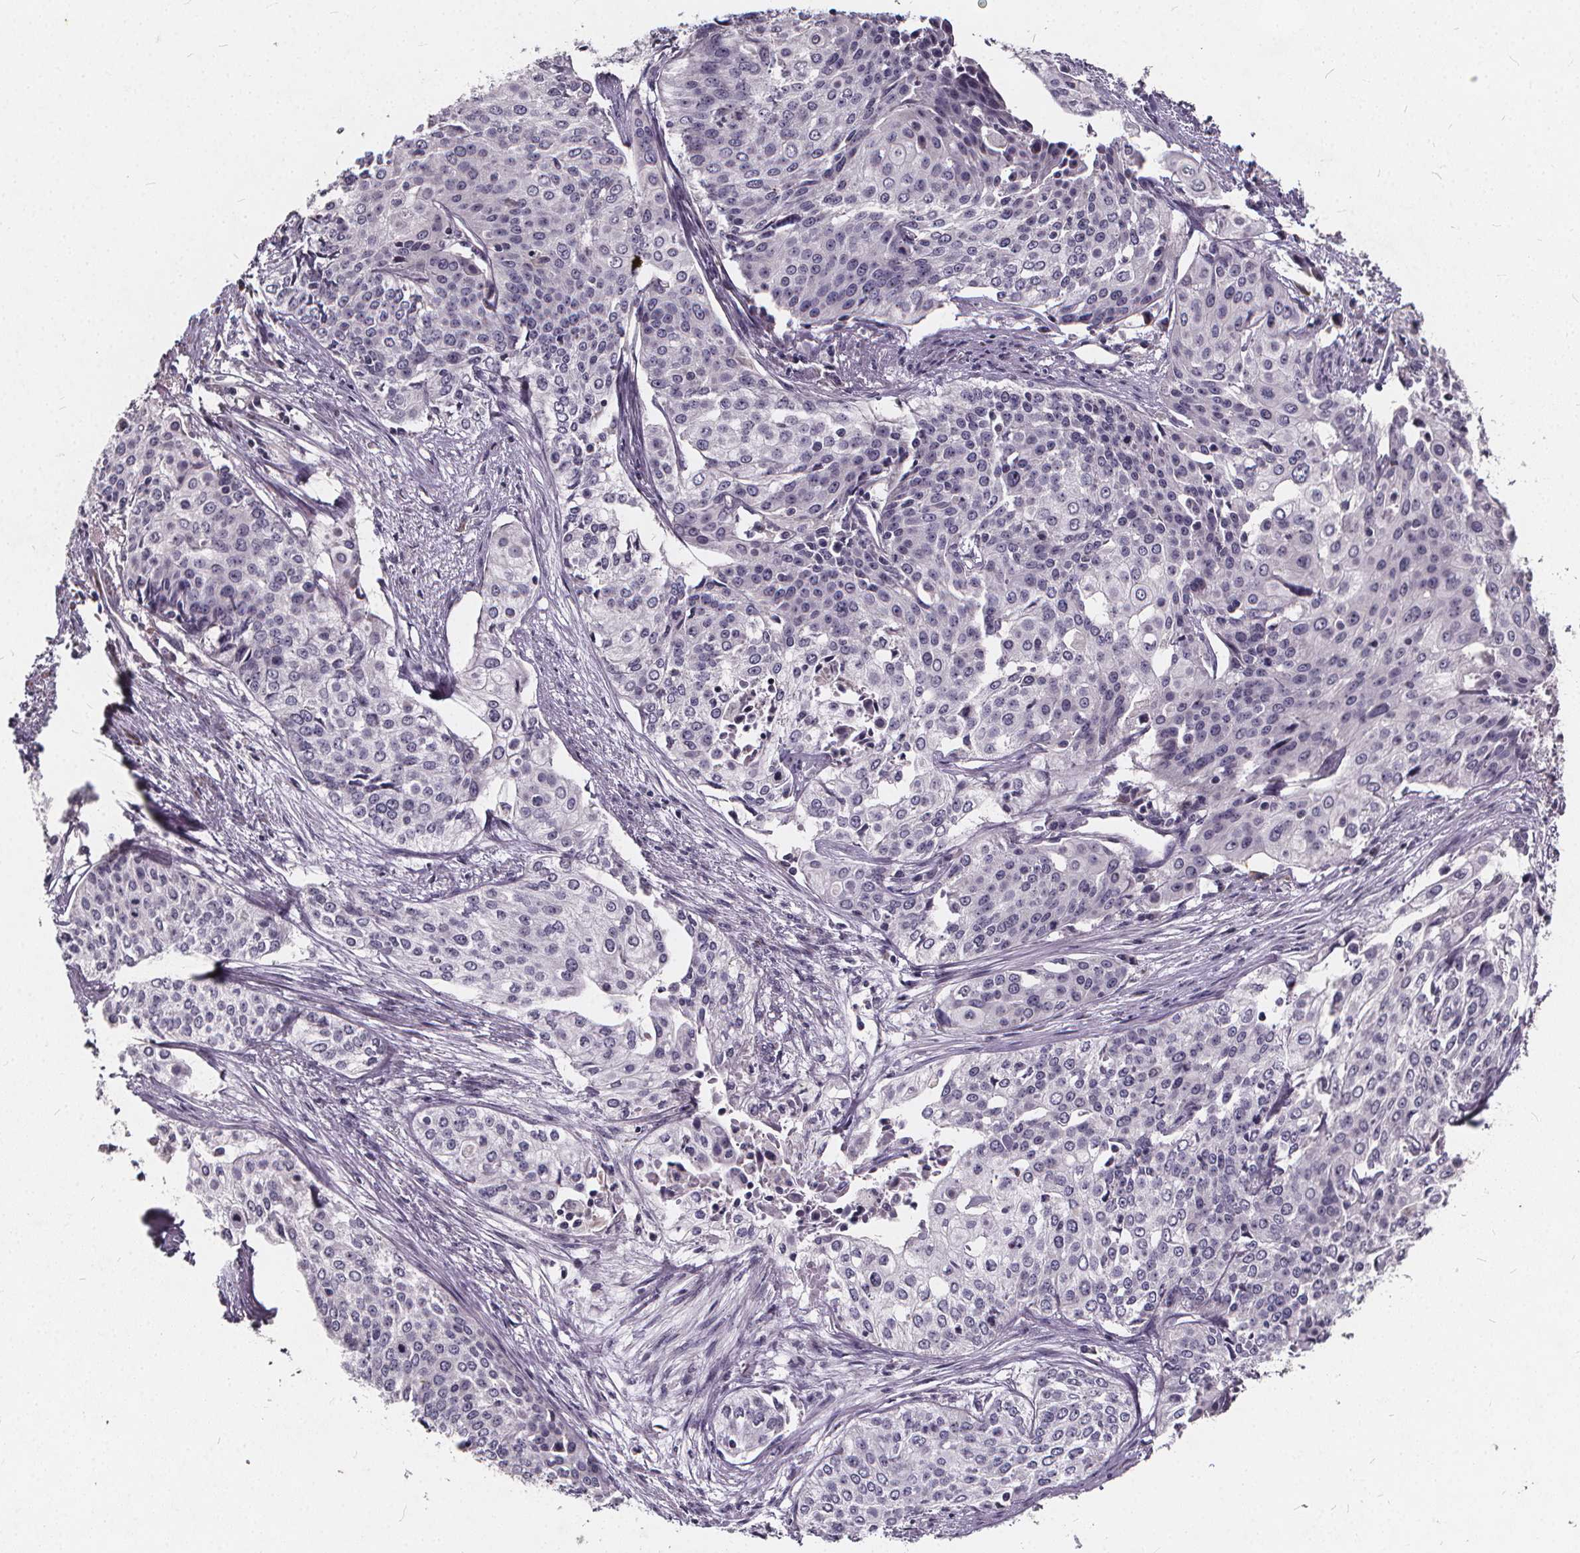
{"staining": {"intensity": "negative", "quantity": "none", "location": "none"}, "tissue": "cervical cancer", "cell_type": "Tumor cells", "image_type": "cancer", "snomed": [{"axis": "morphology", "description": "Squamous cell carcinoma, NOS"}, {"axis": "topography", "description": "Cervix"}], "caption": "The photomicrograph exhibits no staining of tumor cells in cervical cancer.", "gene": "TSPAN14", "patient": {"sex": "female", "age": 39}}